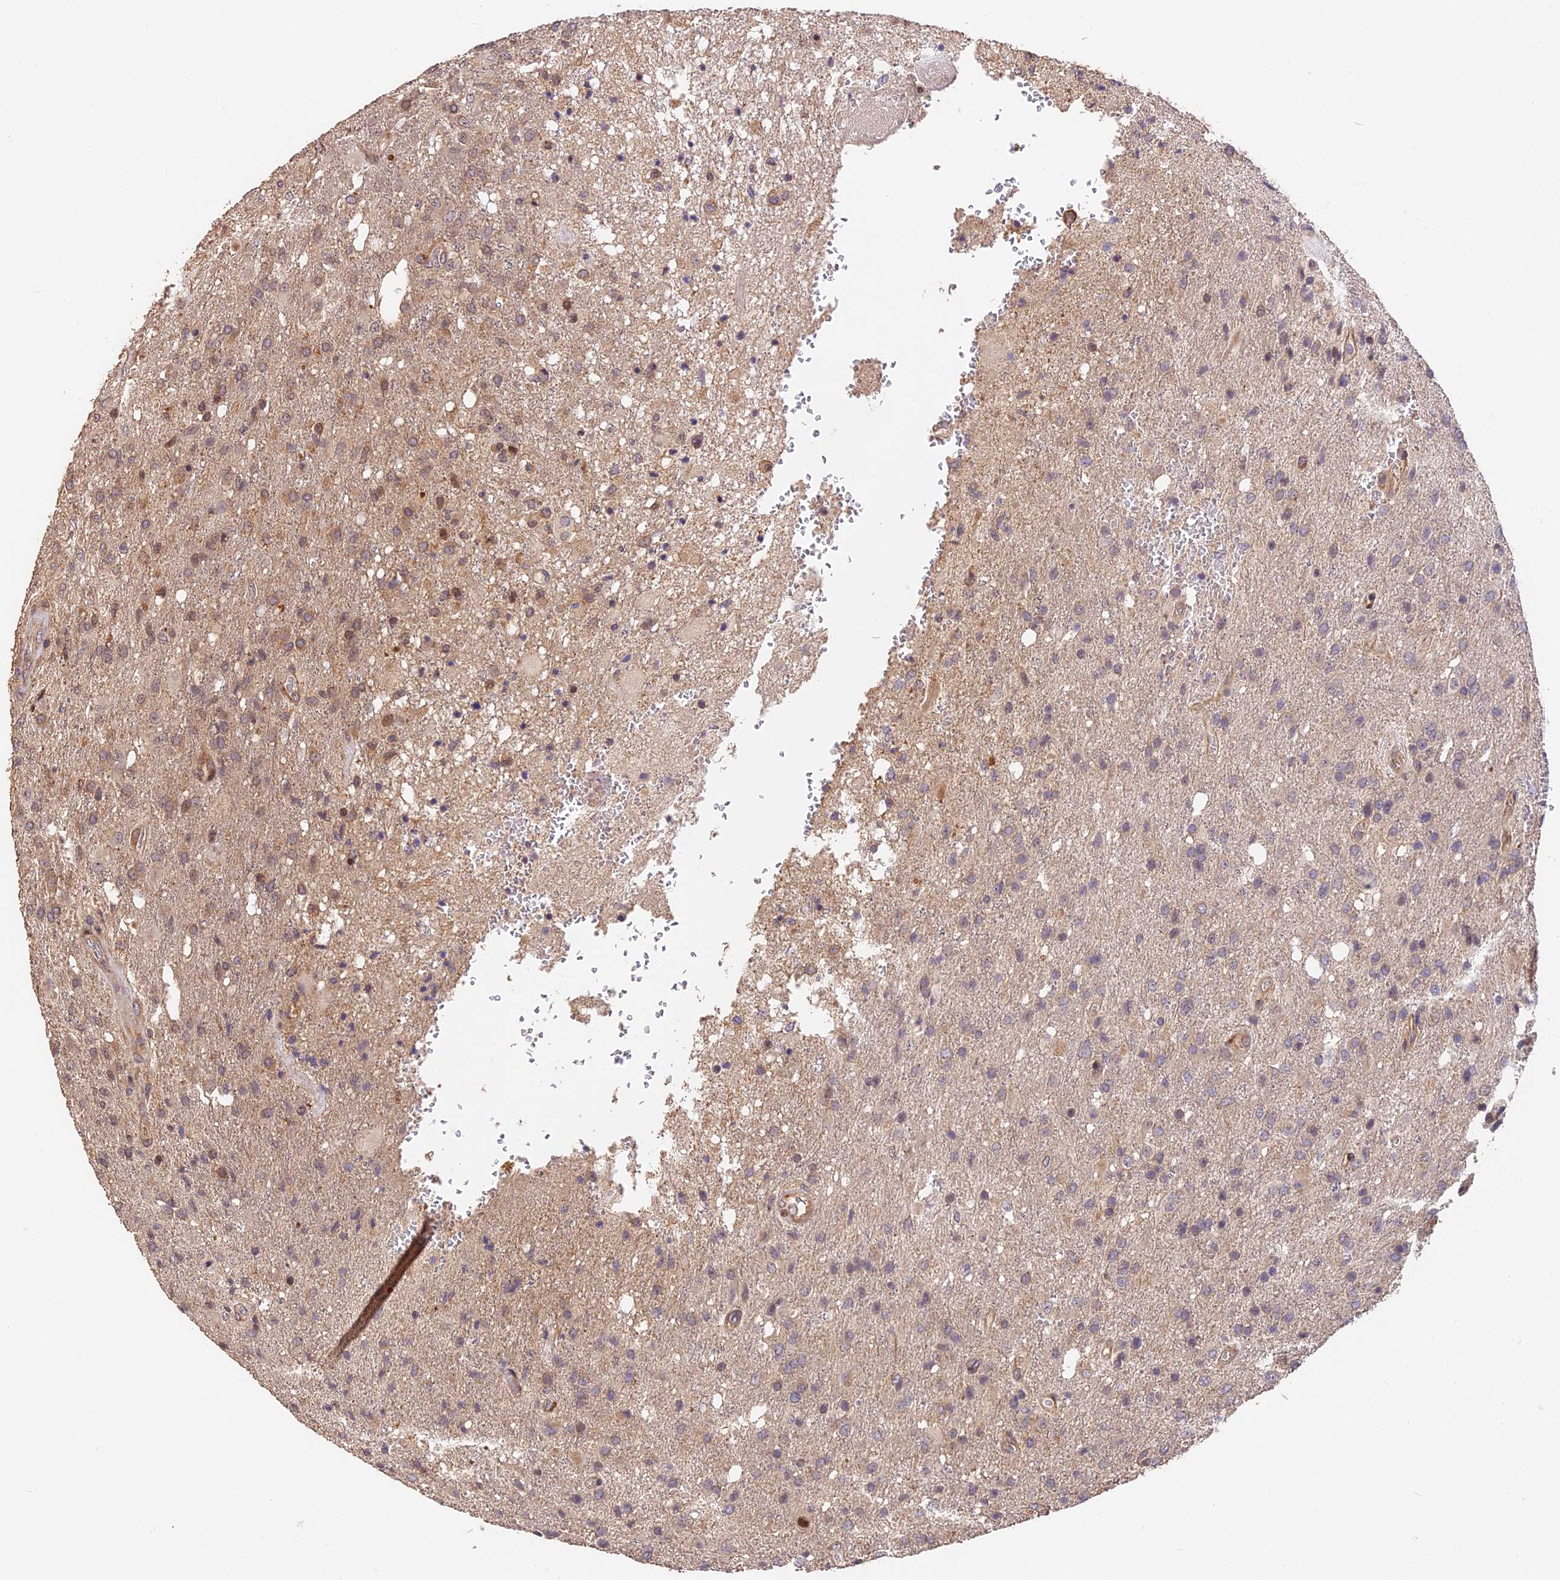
{"staining": {"intensity": "weak", "quantity": "<25%", "location": "cytoplasmic/membranous"}, "tissue": "glioma", "cell_type": "Tumor cells", "image_type": "cancer", "snomed": [{"axis": "morphology", "description": "Glioma, malignant, High grade"}, {"axis": "topography", "description": "Brain"}], "caption": "Immunohistochemical staining of human malignant glioma (high-grade) reveals no significant positivity in tumor cells.", "gene": "ARHGAP17", "patient": {"sex": "female", "age": 74}}